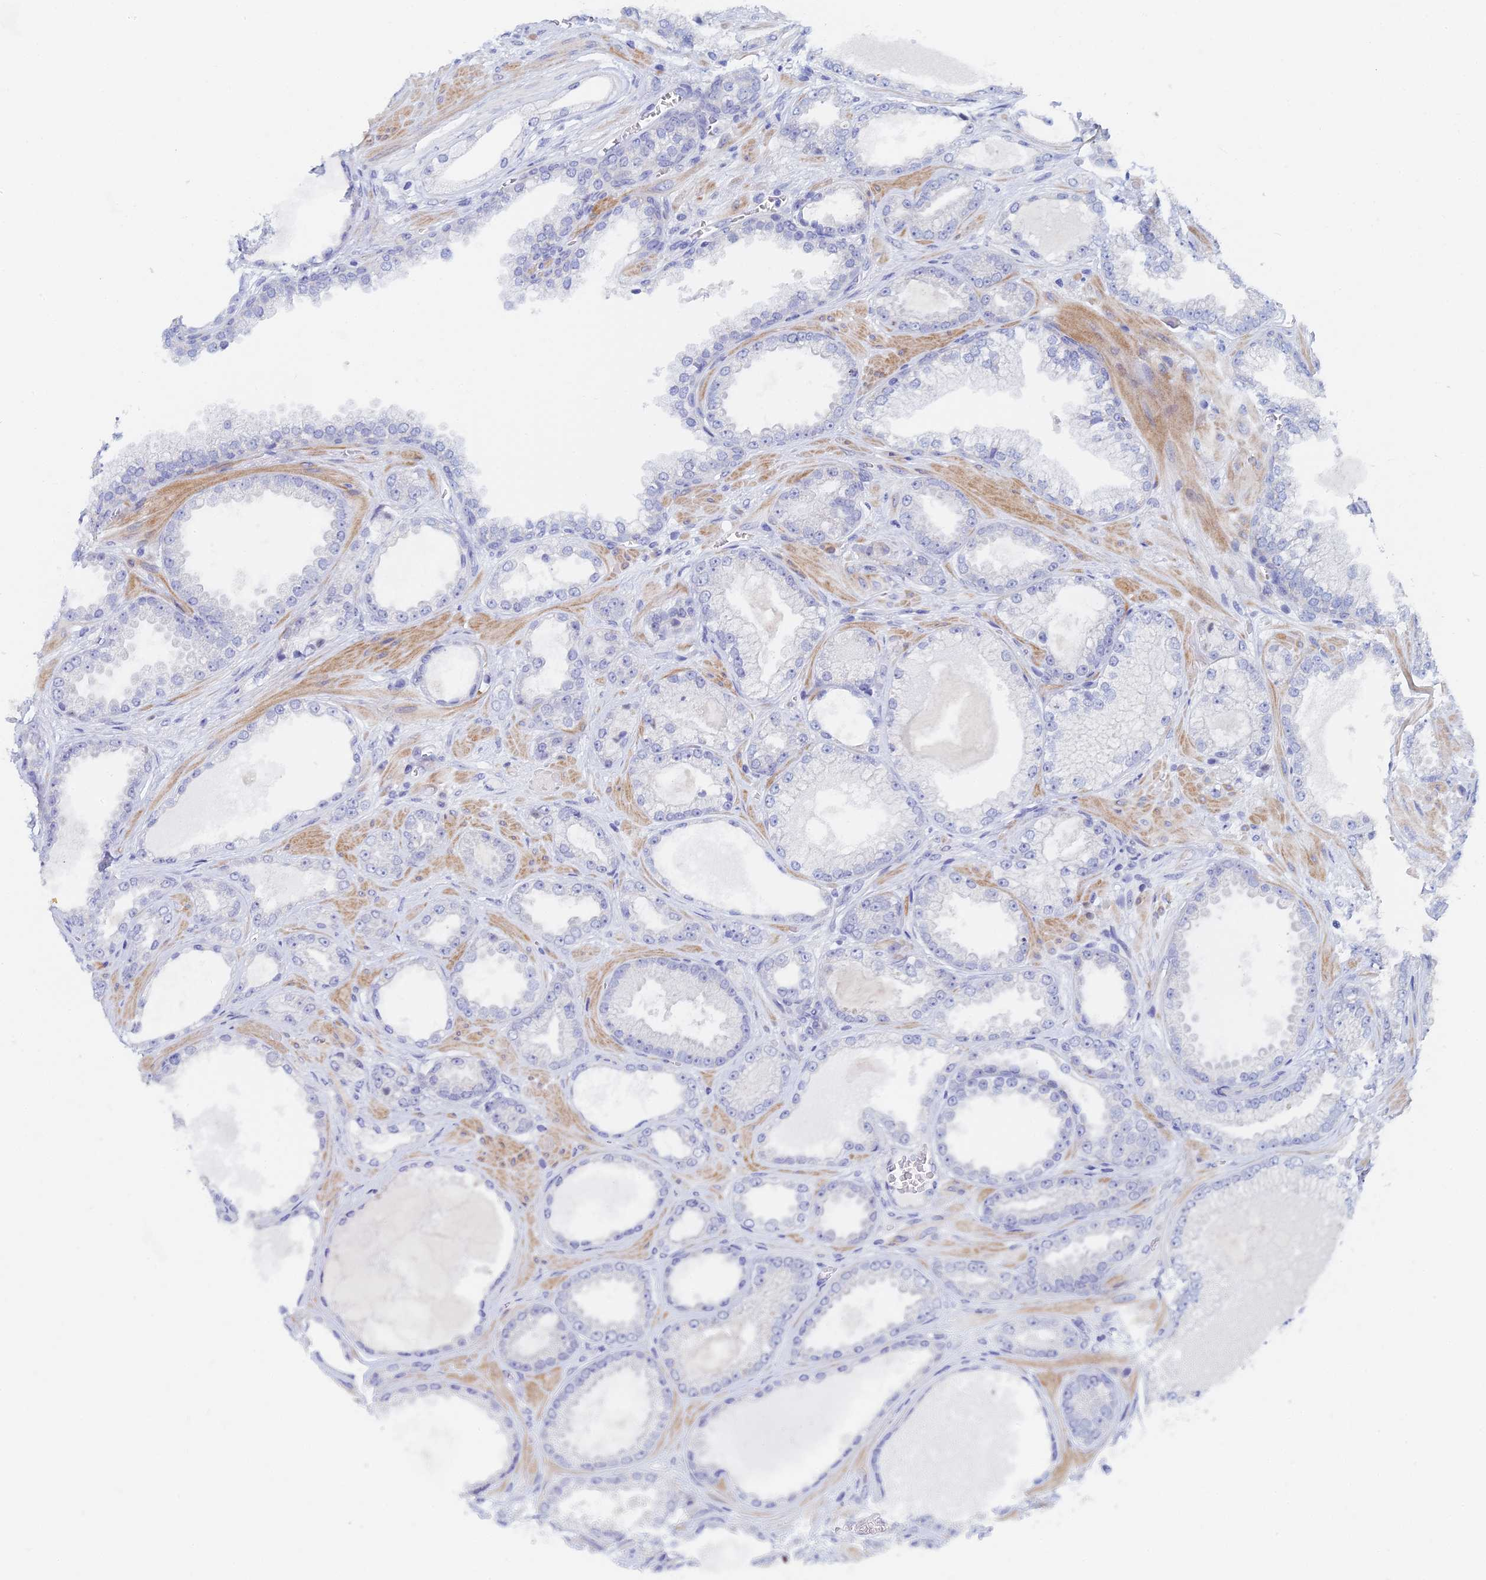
{"staining": {"intensity": "negative", "quantity": "none", "location": "none"}, "tissue": "prostate cancer", "cell_type": "Tumor cells", "image_type": "cancer", "snomed": [{"axis": "morphology", "description": "Adenocarcinoma, Low grade"}, {"axis": "topography", "description": "Prostate"}], "caption": "Protein analysis of prostate low-grade adenocarcinoma reveals no significant expression in tumor cells.", "gene": "GMNC", "patient": {"sex": "male", "age": 57}}